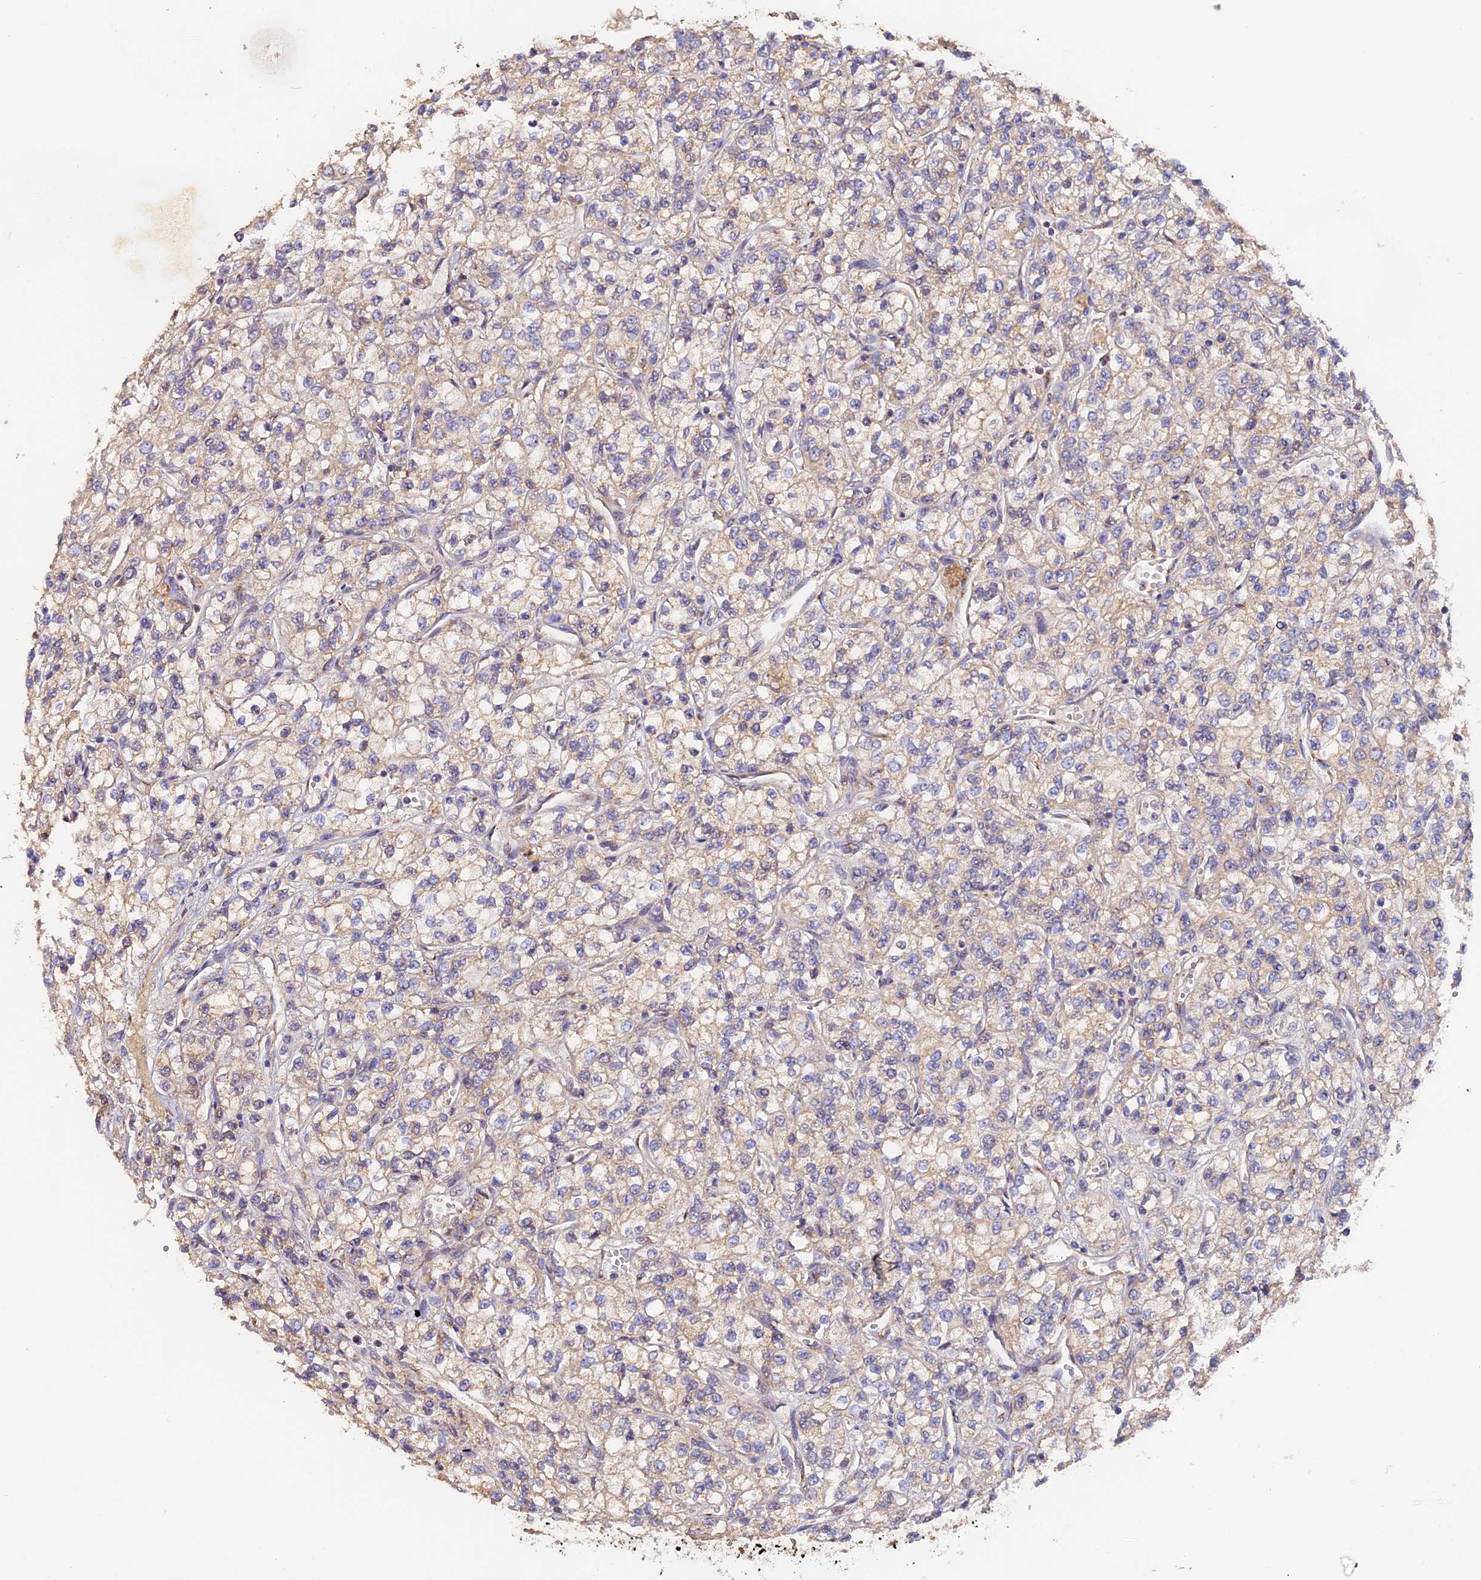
{"staining": {"intensity": "weak", "quantity": "25%-75%", "location": "cytoplasmic/membranous"}, "tissue": "renal cancer", "cell_type": "Tumor cells", "image_type": "cancer", "snomed": [{"axis": "morphology", "description": "Adenocarcinoma, NOS"}, {"axis": "topography", "description": "Kidney"}], "caption": "Renal adenocarcinoma stained for a protein reveals weak cytoplasmic/membranous positivity in tumor cells.", "gene": "TANGO6", "patient": {"sex": "male", "age": 80}}